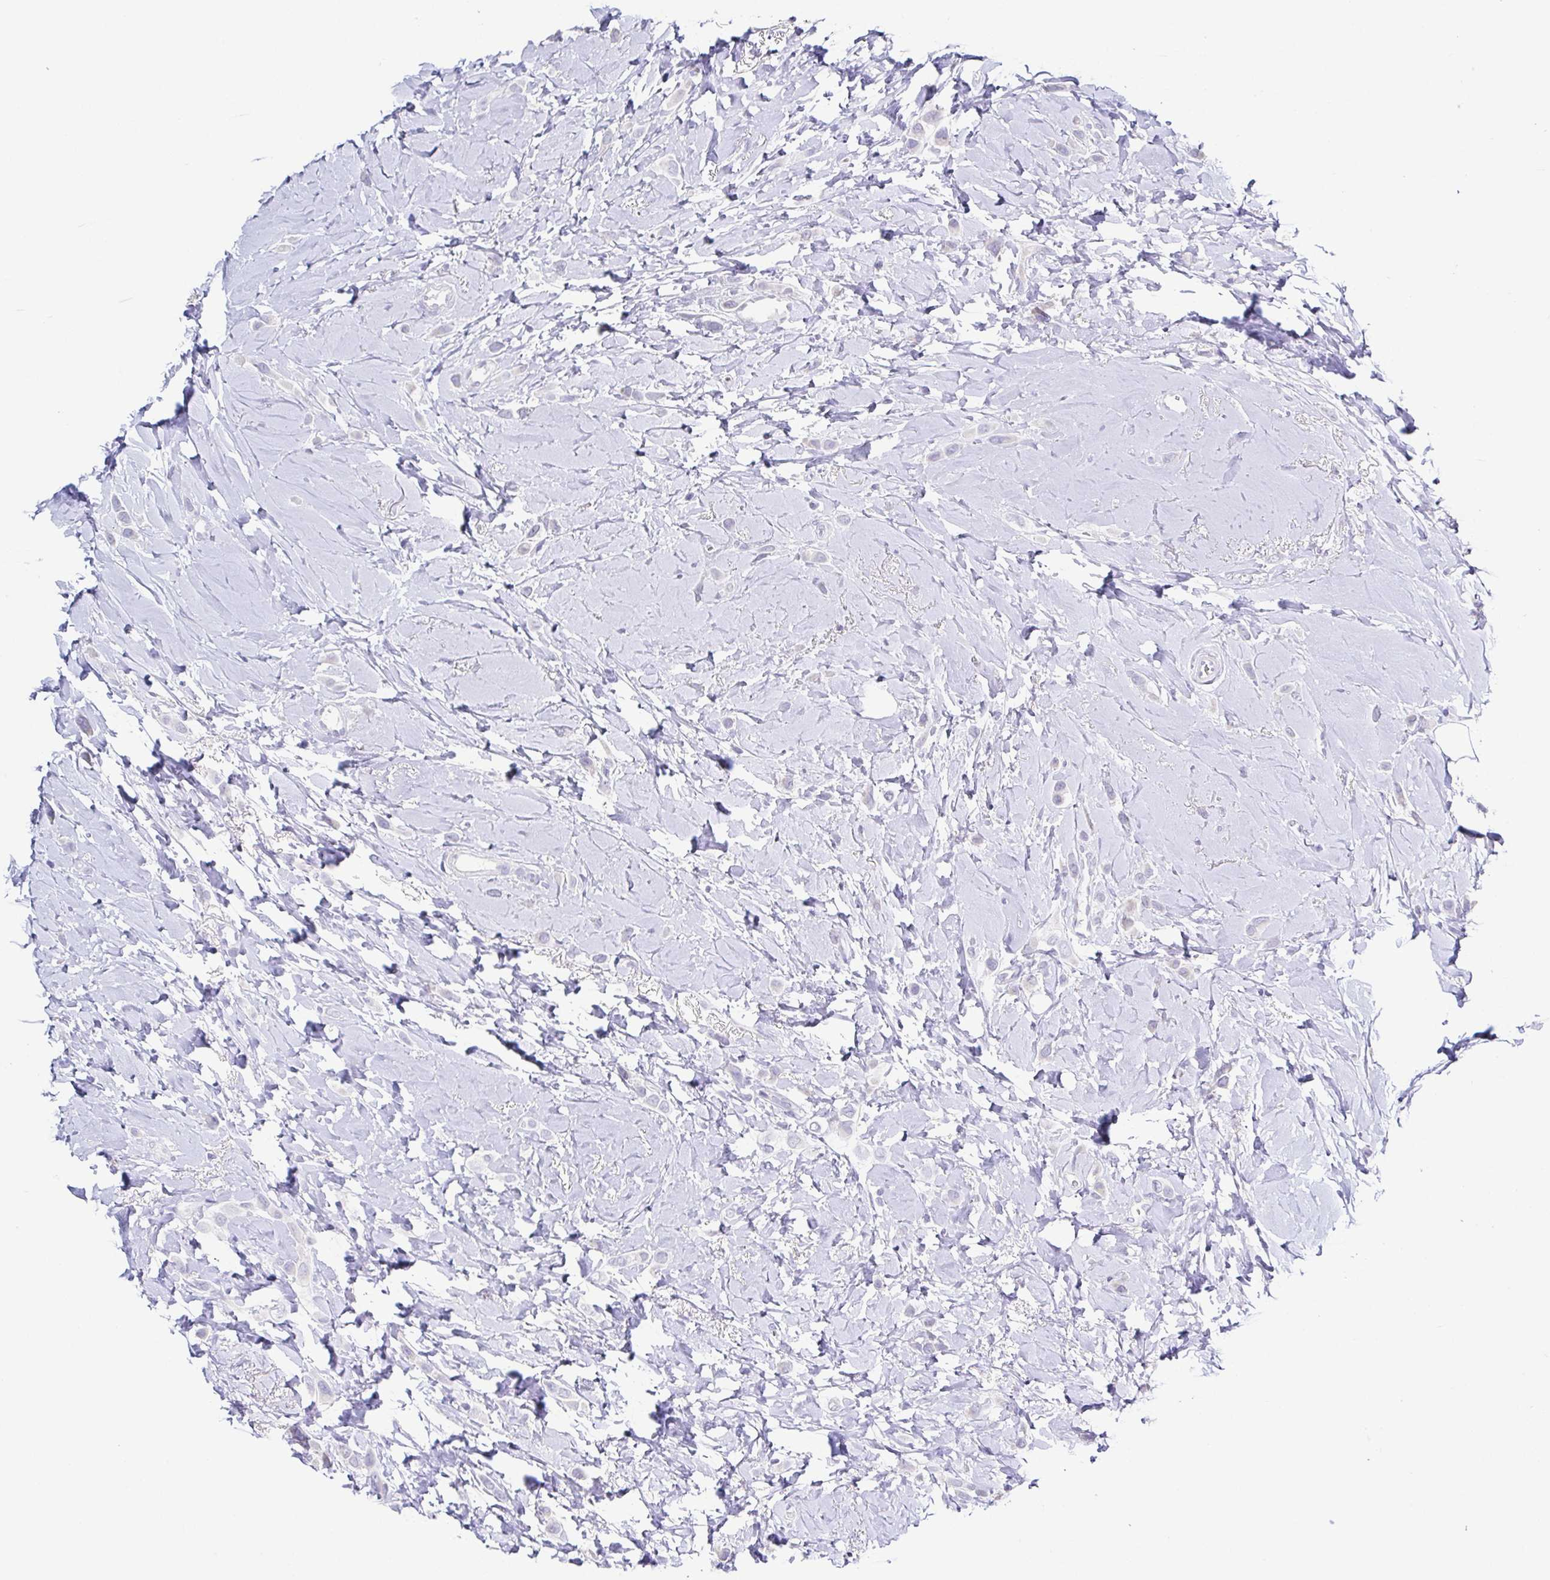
{"staining": {"intensity": "negative", "quantity": "none", "location": "none"}, "tissue": "breast cancer", "cell_type": "Tumor cells", "image_type": "cancer", "snomed": [{"axis": "morphology", "description": "Lobular carcinoma"}, {"axis": "topography", "description": "Breast"}], "caption": "An image of human breast cancer is negative for staining in tumor cells.", "gene": "RDH11", "patient": {"sex": "female", "age": 66}}